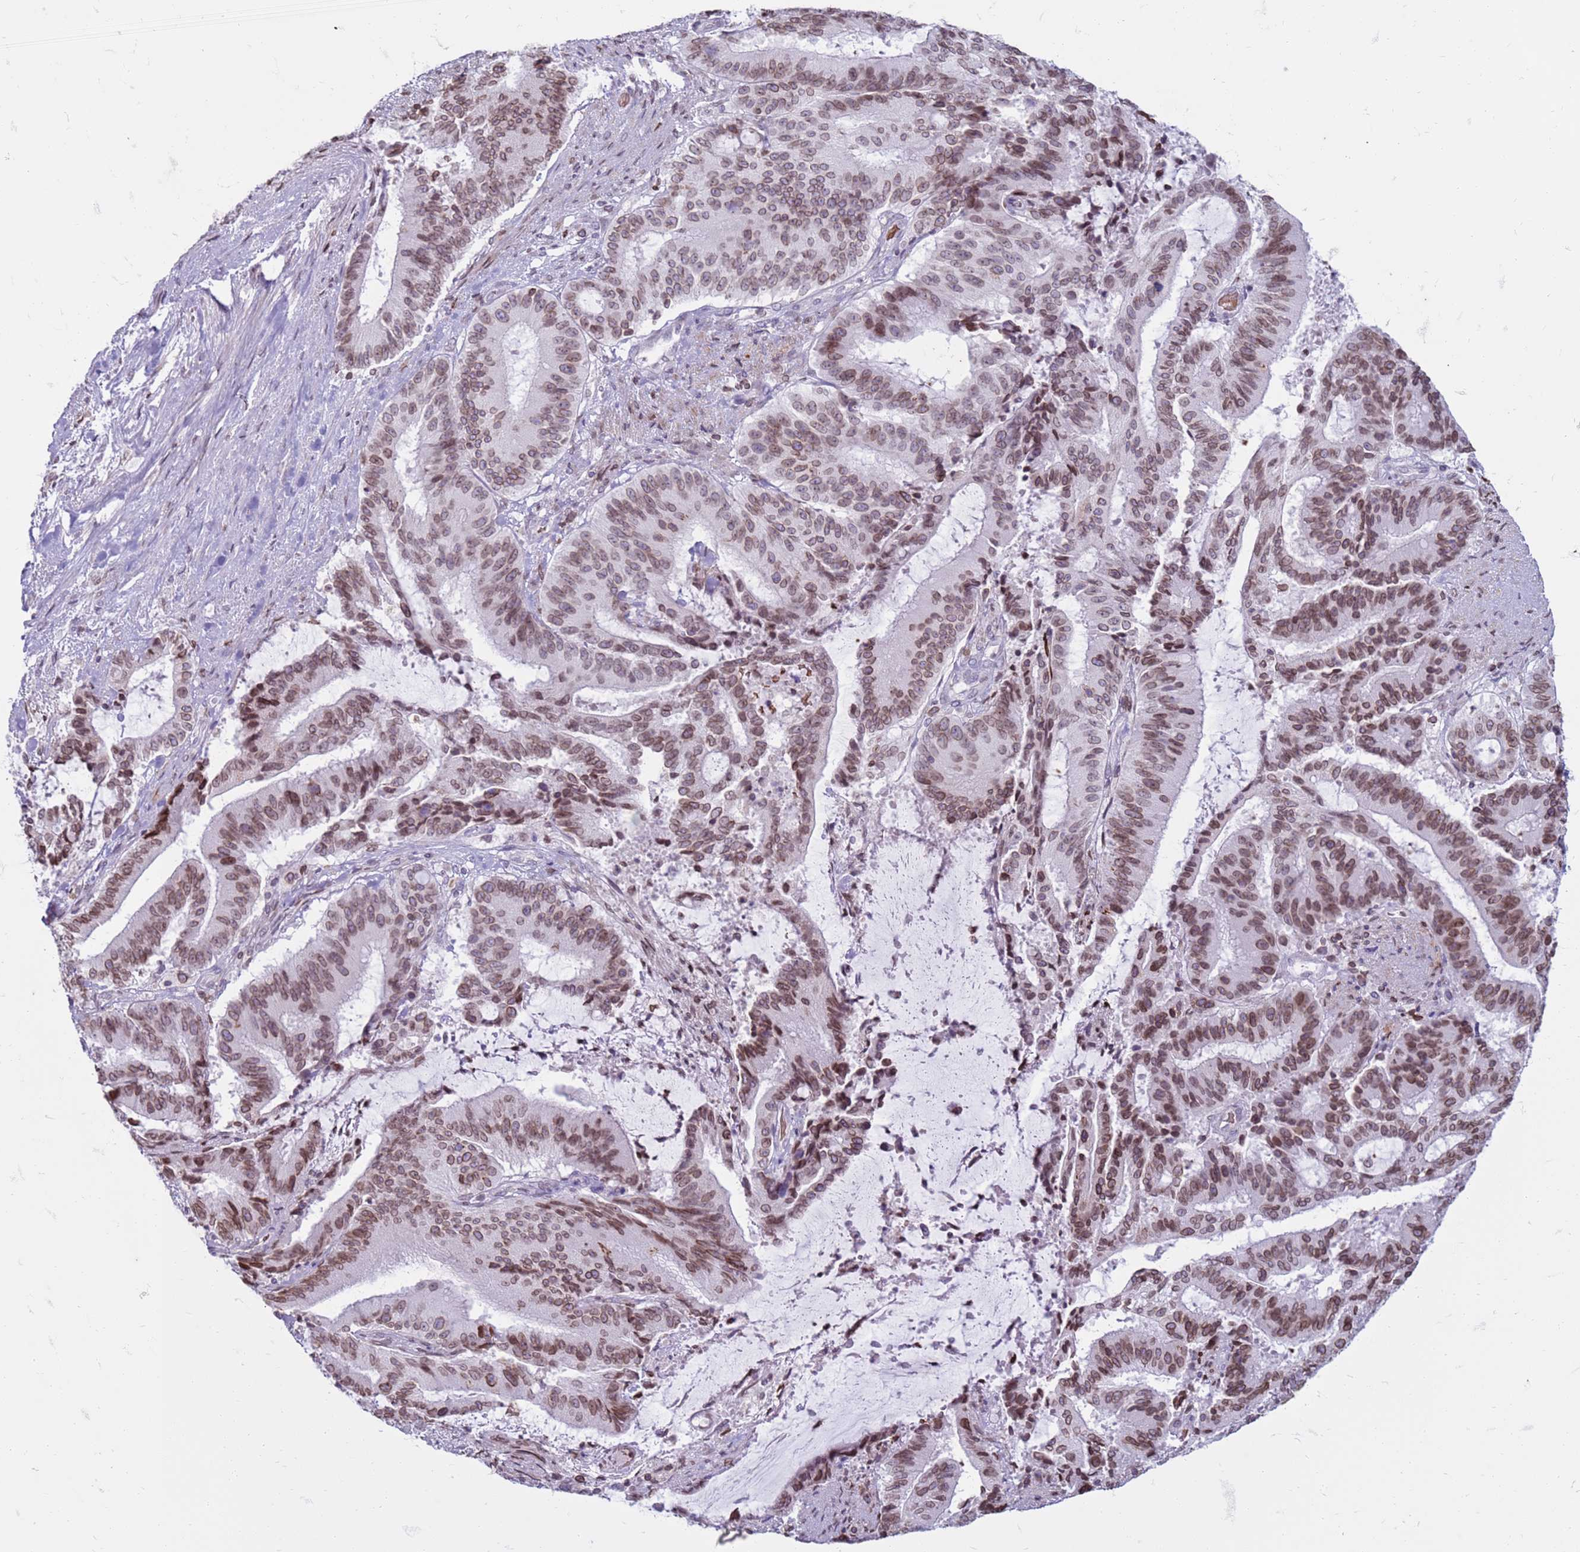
{"staining": {"intensity": "moderate", "quantity": ">75%", "location": "cytoplasmic/membranous,nuclear"}, "tissue": "liver cancer", "cell_type": "Tumor cells", "image_type": "cancer", "snomed": [{"axis": "morphology", "description": "Normal tissue, NOS"}, {"axis": "morphology", "description": "Cholangiocarcinoma"}, {"axis": "topography", "description": "Liver"}, {"axis": "topography", "description": "Peripheral nerve tissue"}], "caption": "Liver cholangiocarcinoma stained with immunohistochemistry (IHC) demonstrates moderate cytoplasmic/membranous and nuclear positivity in about >75% of tumor cells. (DAB = brown stain, brightfield microscopy at high magnification).", "gene": "METTL25B", "patient": {"sex": "female", "age": 73}}